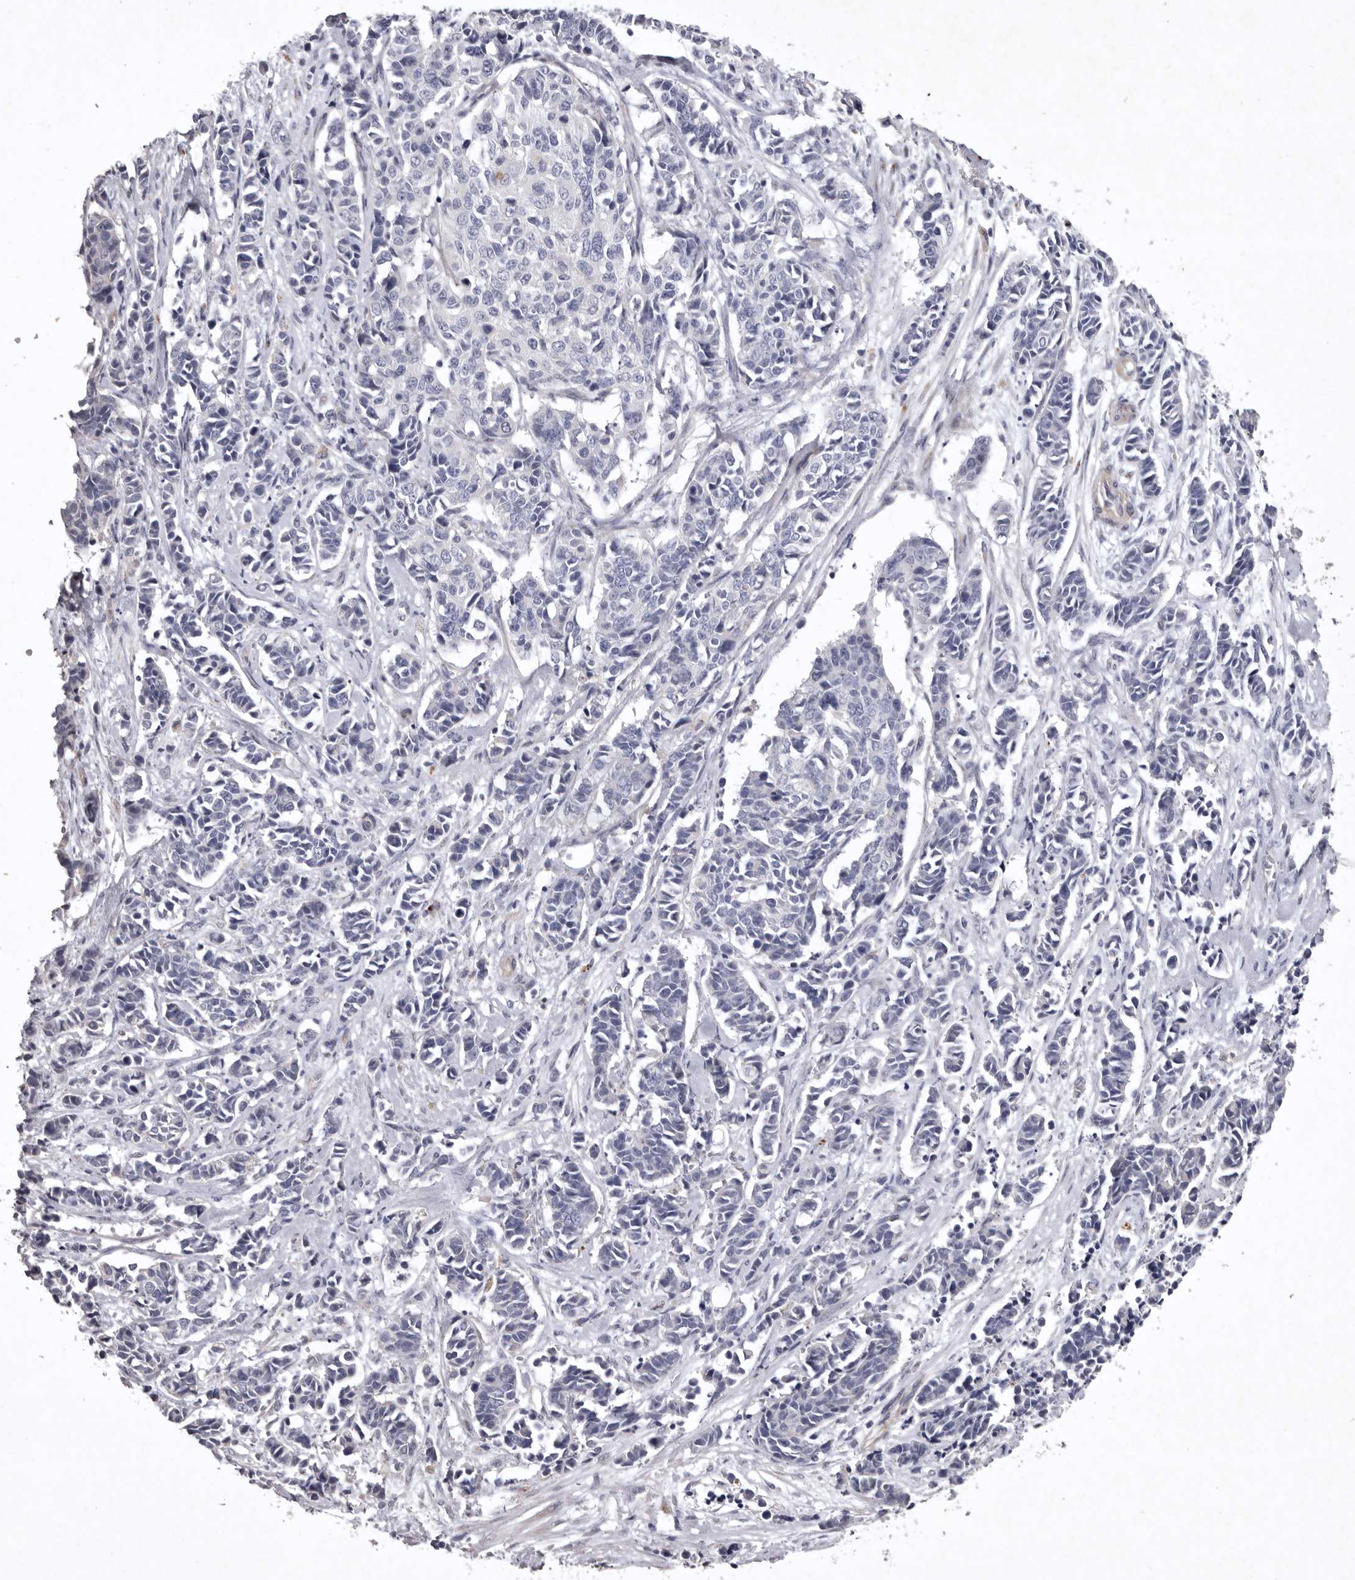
{"staining": {"intensity": "negative", "quantity": "none", "location": "none"}, "tissue": "cervical cancer", "cell_type": "Tumor cells", "image_type": "cancer", "snomed": [{"axis": "morphology", "description": "Normal tissue, NOS"}, {"axis": "morphology", "description": "Squamous cell carcinoma, NOS"}, {"axis": "topography", "description": "Cervix"}], "caption": "A histopathology image of human cervical cancer (squamous cell carcinoma) is negative for staining in tumor cells.", "gene": "NKAIN4", "patient": {"sex": "female", "age": 35}}